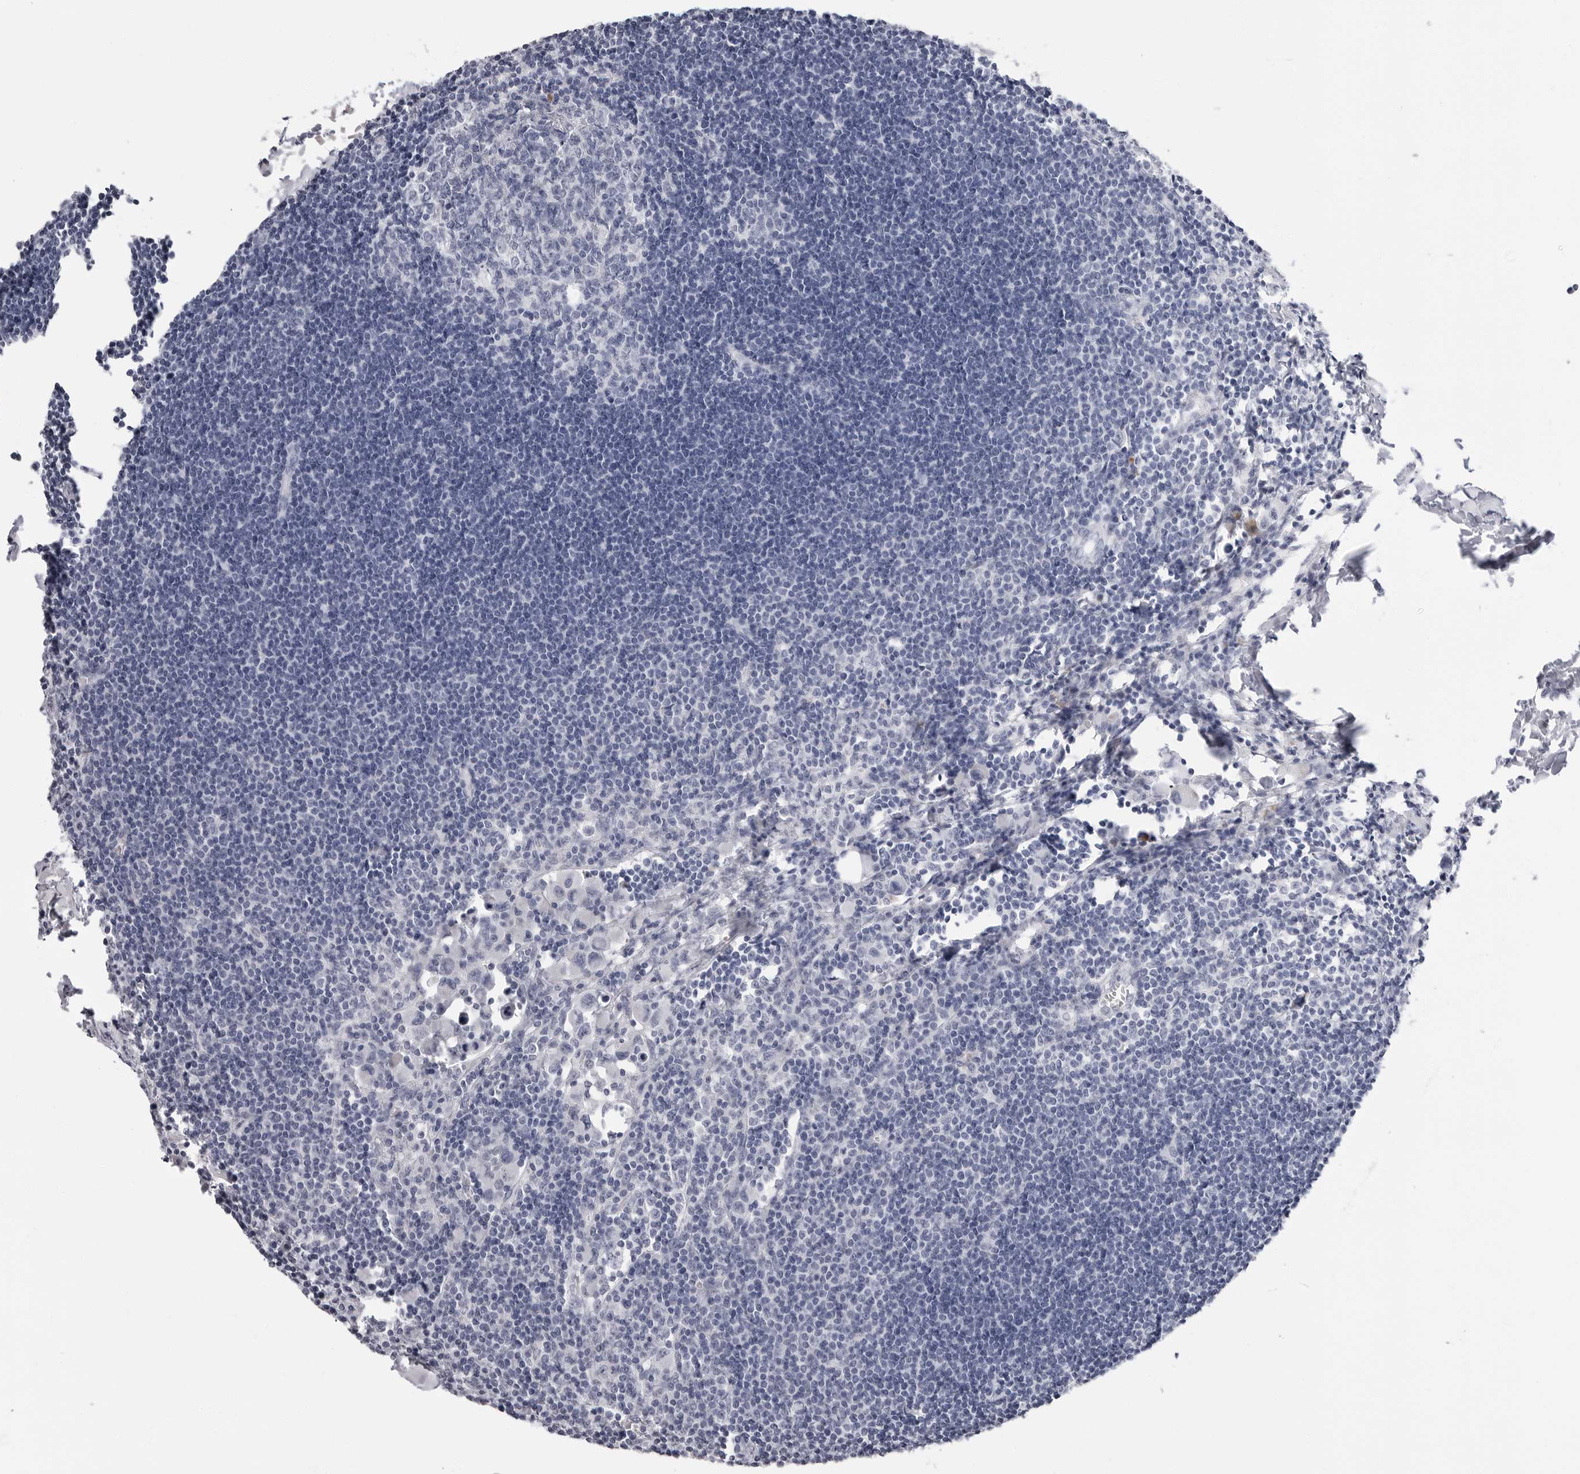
{"staining": {"intensity": "negative", "quantity": "none", "location": "none"}, "tissue": "lymph node", "cell_type": "Germinal center cells", "image_type": "normal", "snomed": [{"axis": "morphology", "description": "Normal tissue, NOS"}, {"axis": "morphology", "description": "Malignant melanoma, Metastatic site"}, {"axis": "topography", "description": "Lymph node"}], "caption": "A high-resolution histopathology image shows IHC staining of unremarkable lymph node, which shows no significant positivity in germinal center cells.", "gene": "ERICH3", "patient": {"sex": "male", "age": 41}}